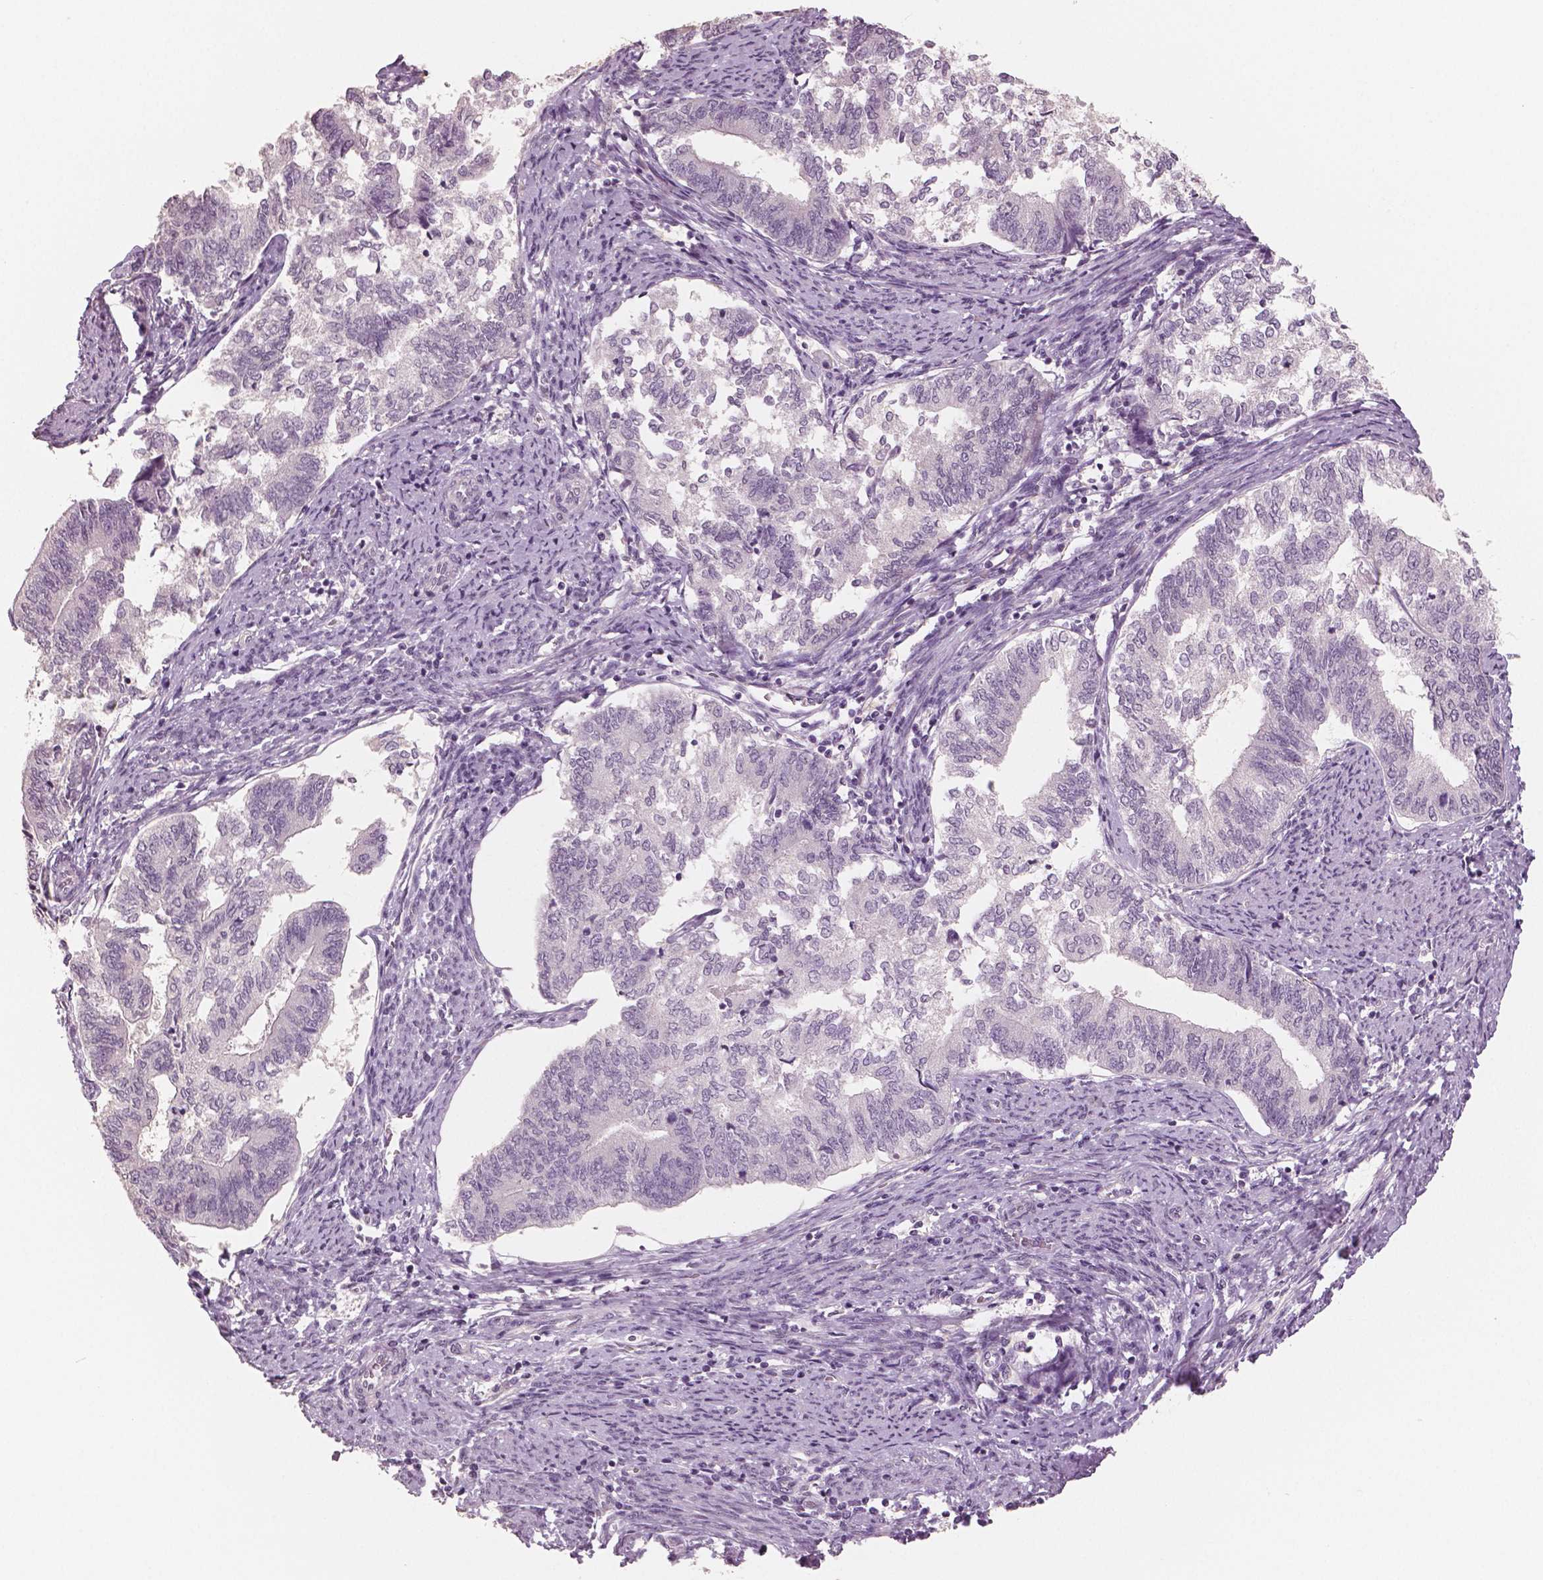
{"staining": {"intensity": "negative", "quantity": "none", "location": "none"}, "tissue": "endometrial cancer", "cell_type": "Tumor cells", "image_type": "cancer", "snomed": [{"axis": "morphology", "description": "Adenocarcinoma, NOS"}, {"axis": "topography", "description": "Endometrium"}], "caption": "DAB (3,3'-diaminobenzidine) immunohistochemical staining of adenocarcinoma (endometrial) shows no significant staining in tumor cells.", "gene": "NECAB2", "patient": {"sex": "female", "age": 65}}